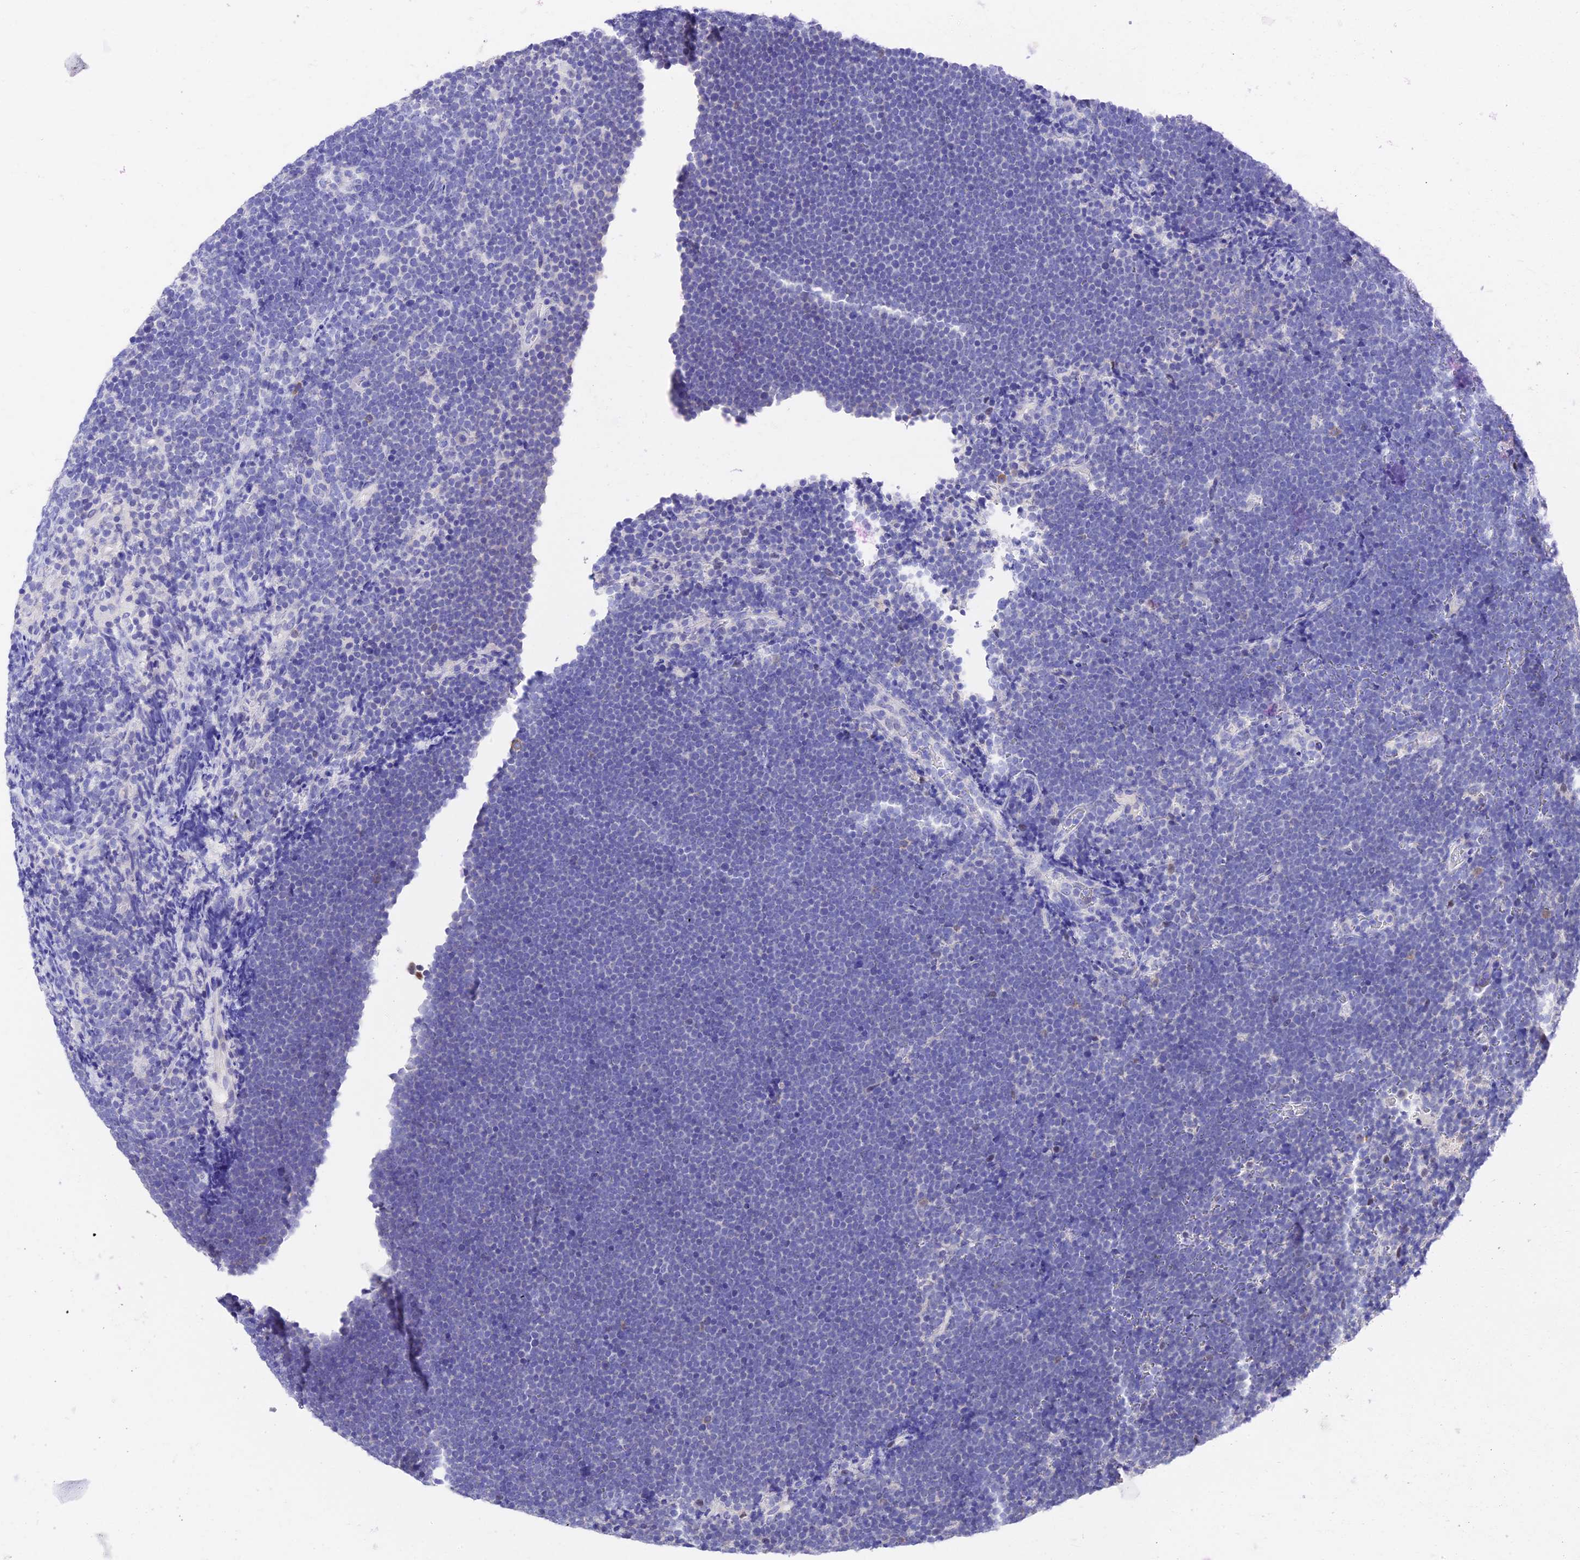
{"staining": {"intensity": "negative", "quantity": "none", "location": "none"}, "tissue": "lymphoma", "cell_type": "Tumor cells", "image_type": "cancer", "snomed": [{"axis": "morphology", "description": "Malignant lymphoma, non-Hodgkin's type, High grade"}, {"axis": "topography", "description": "Lymph node"}], "caption": "High power microscopy image of an immunohistochemistry (IHC) photomicrograph of malignant lymphoma, non-Hodgkin's type (high-grade), revealing no significant positivity in tumor cells.", "gene": "VPS33B", "patient": {"sex": "male", "age": 13}}